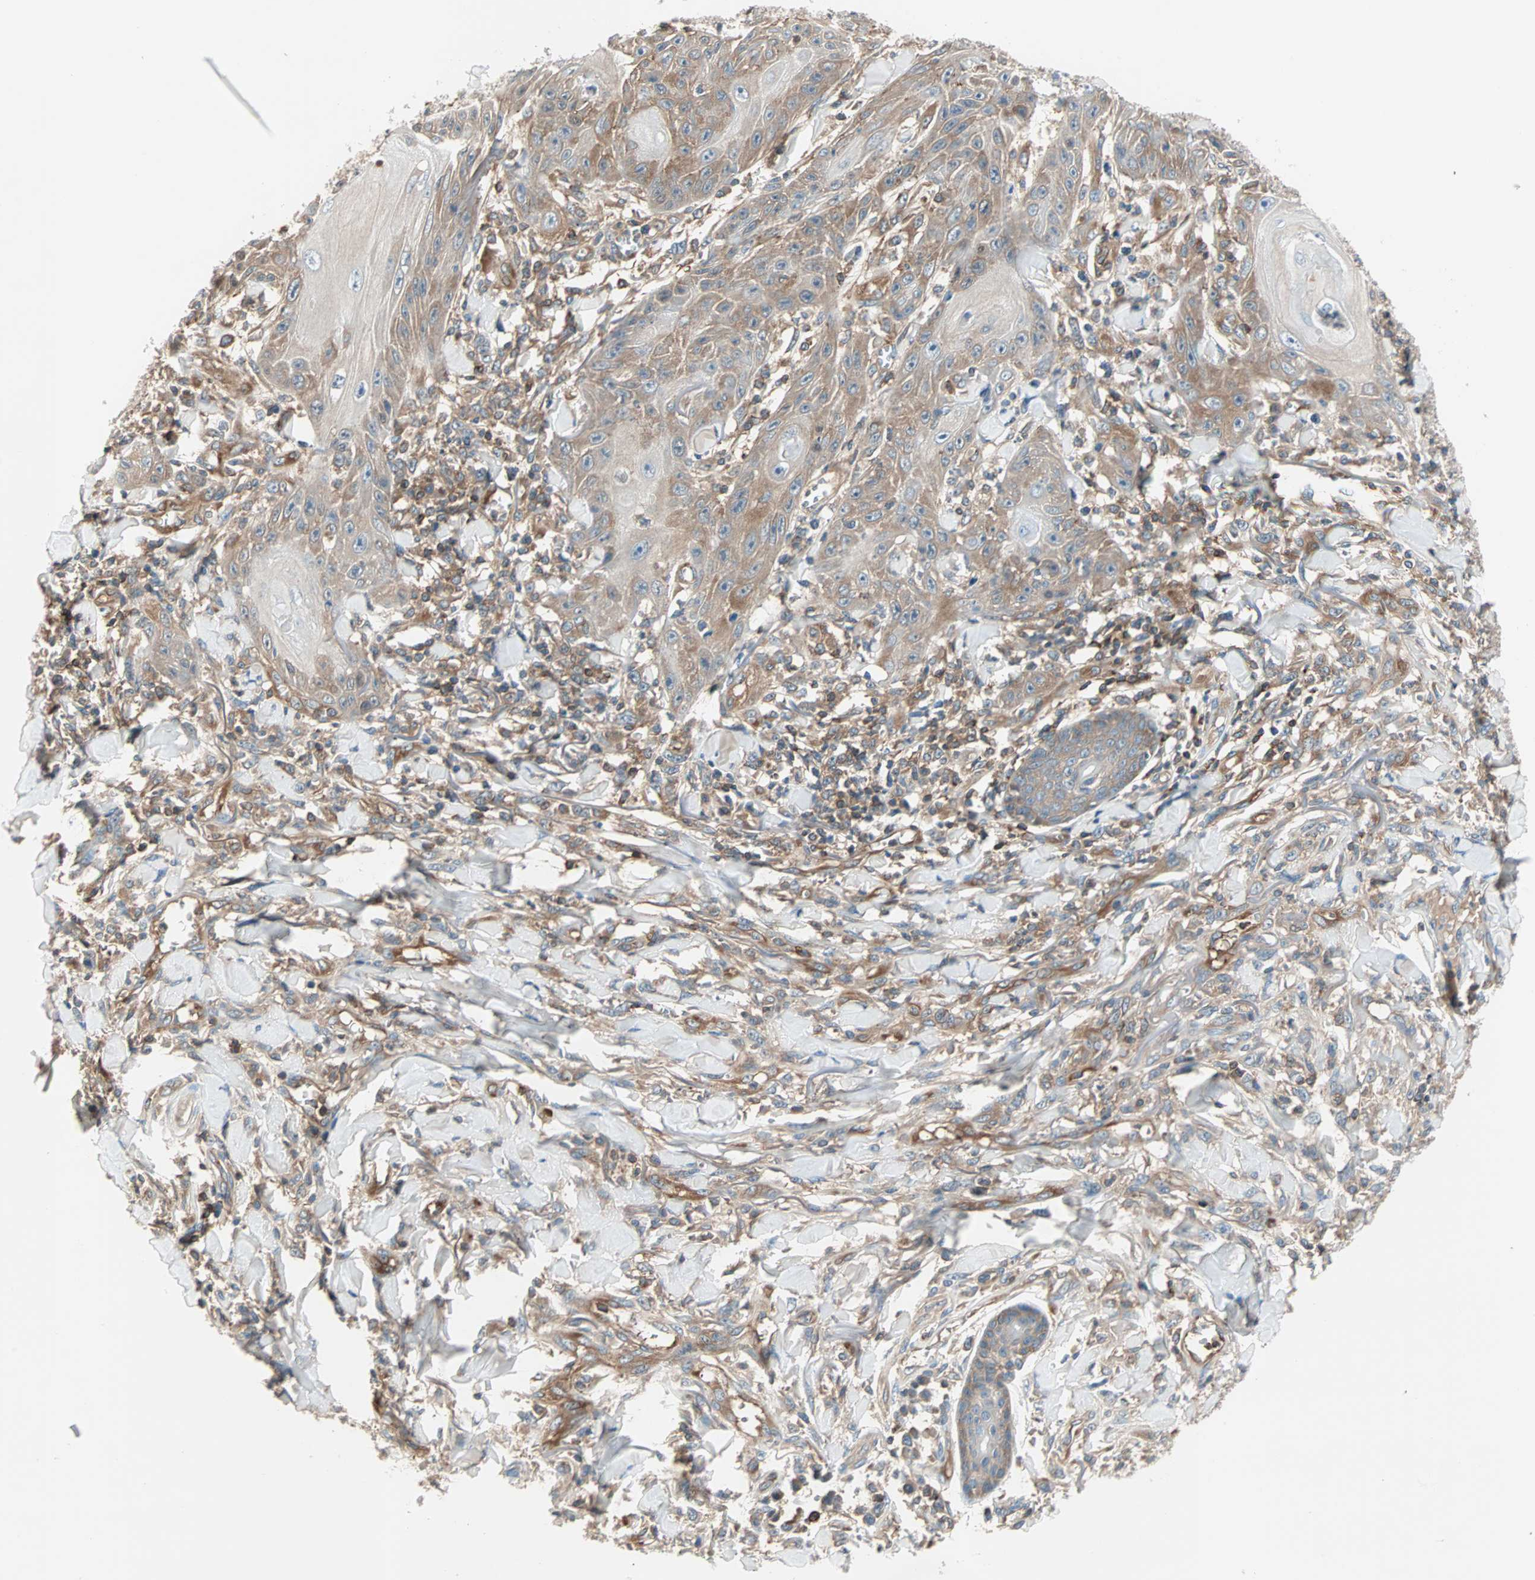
{"staining": {"intensity": "moderate", "quantity": ">75%", "location": "cytoplasmic/membranous"}, "tissue": "skin cancer", "cell_type": "Tumor cells", "image_type": "cancer", "snomed": [{"axis": "morphology", "description": "Squamous cell carcinoma, NOS"}, {"axis": "topography", "description": "Skin"}], "caption": "Immunohistochemistry of human skin cancer (squamous cell carcinoma) reveals medium levels of moderate cytoplasmic/membranous staining in approximately >75% of tumor cells.", "gene": "TEC", "patient": {"sex": "female", "age": 78}}